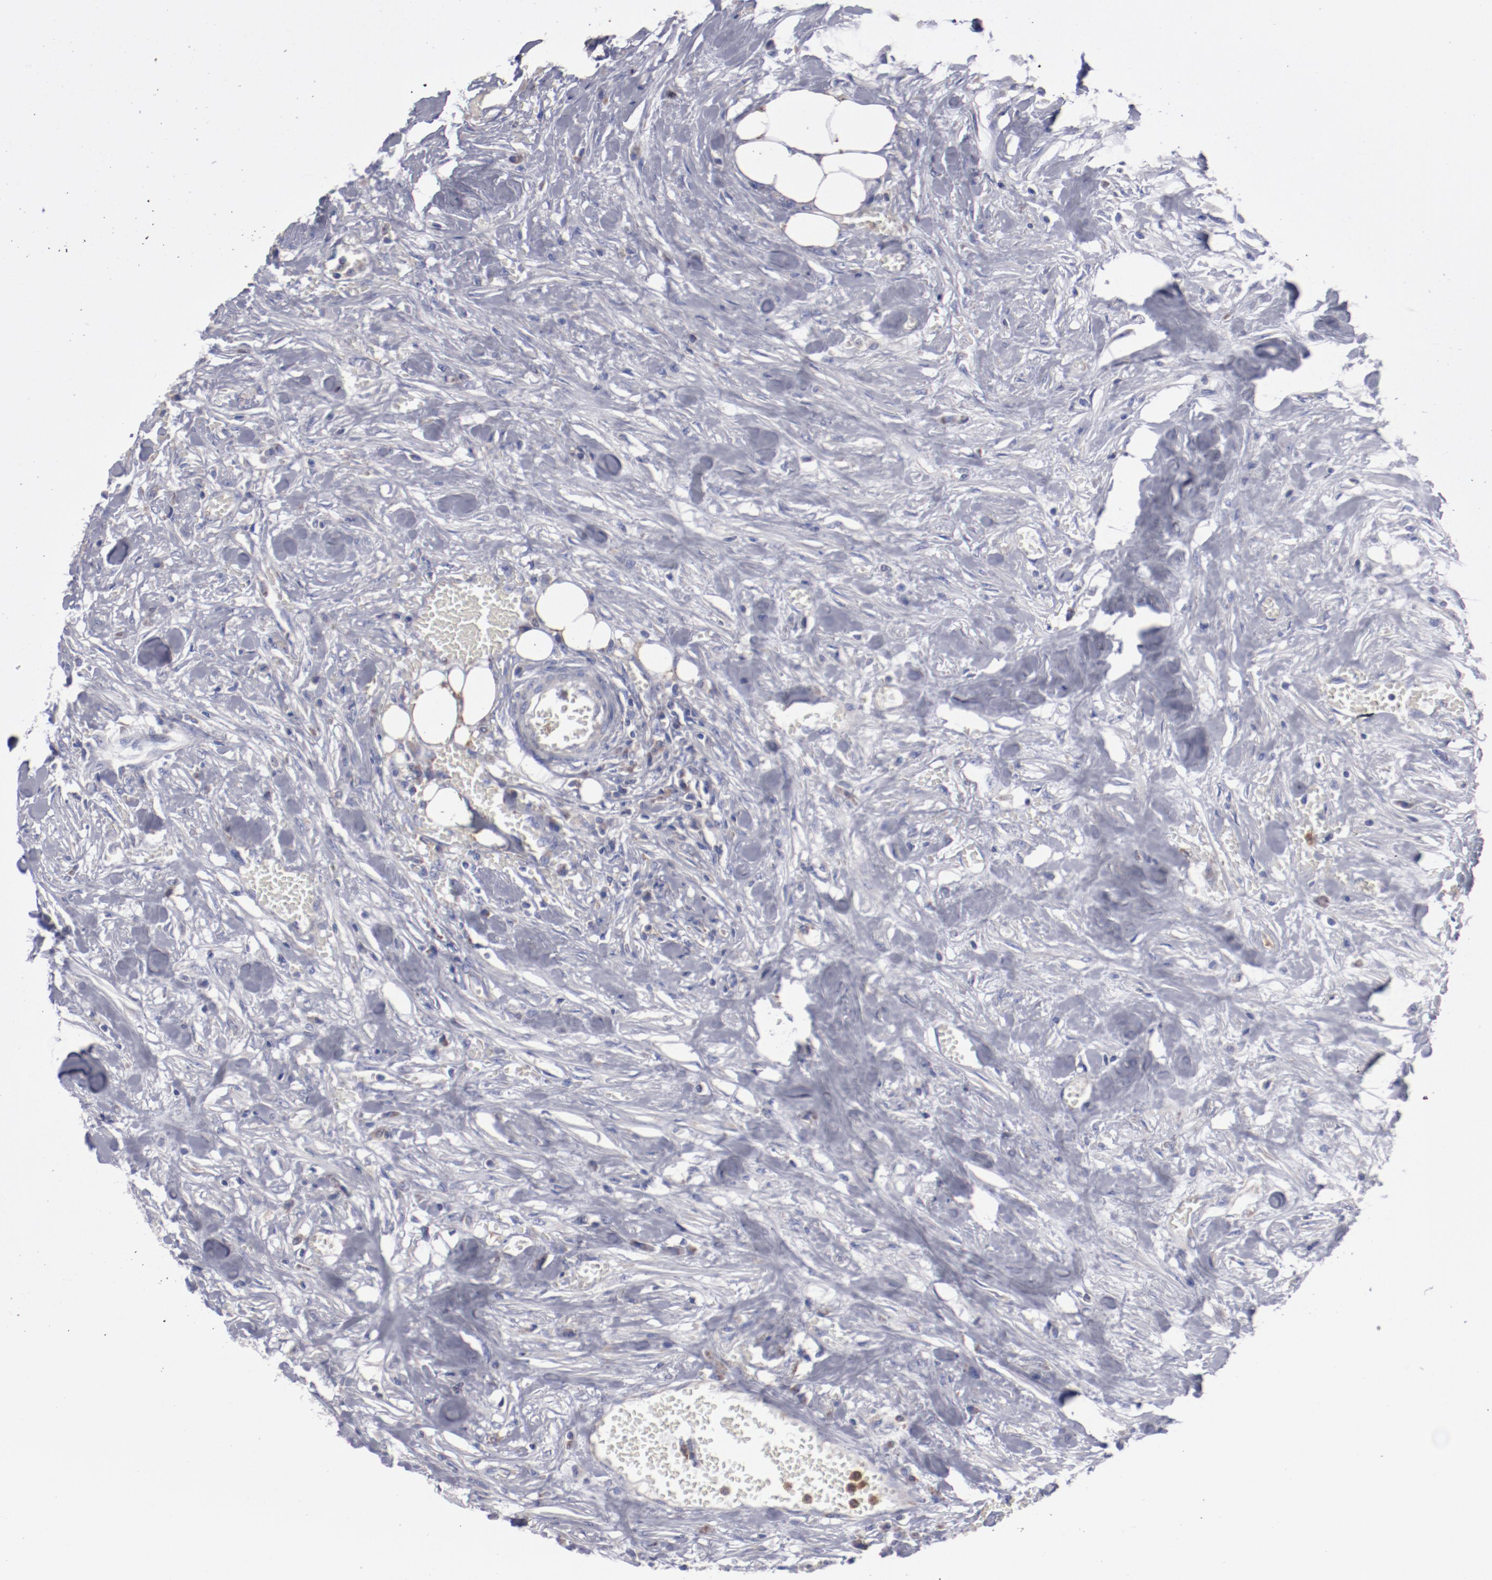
{"staining": {"intensity": "weak", "quantity": ">75%", "location": "cytoplasmic/membranous"}, "tissue": "urothelial cancer", "cell_type": "Tumor cells", "image_type": "cancer", "snomed": [{"axis": "morphology", "description": "Urothelial carcinoma, High grade"}, {"axis": "topography", "description": "Urinary bladder"}], "caption": "The immunohistochemical stain labels weak cytoplasmic/membranous expression in tumor cells of urothelial cancer tissue.", "gene": "FGR", "patient": {"sex": "male", "age": 74}}